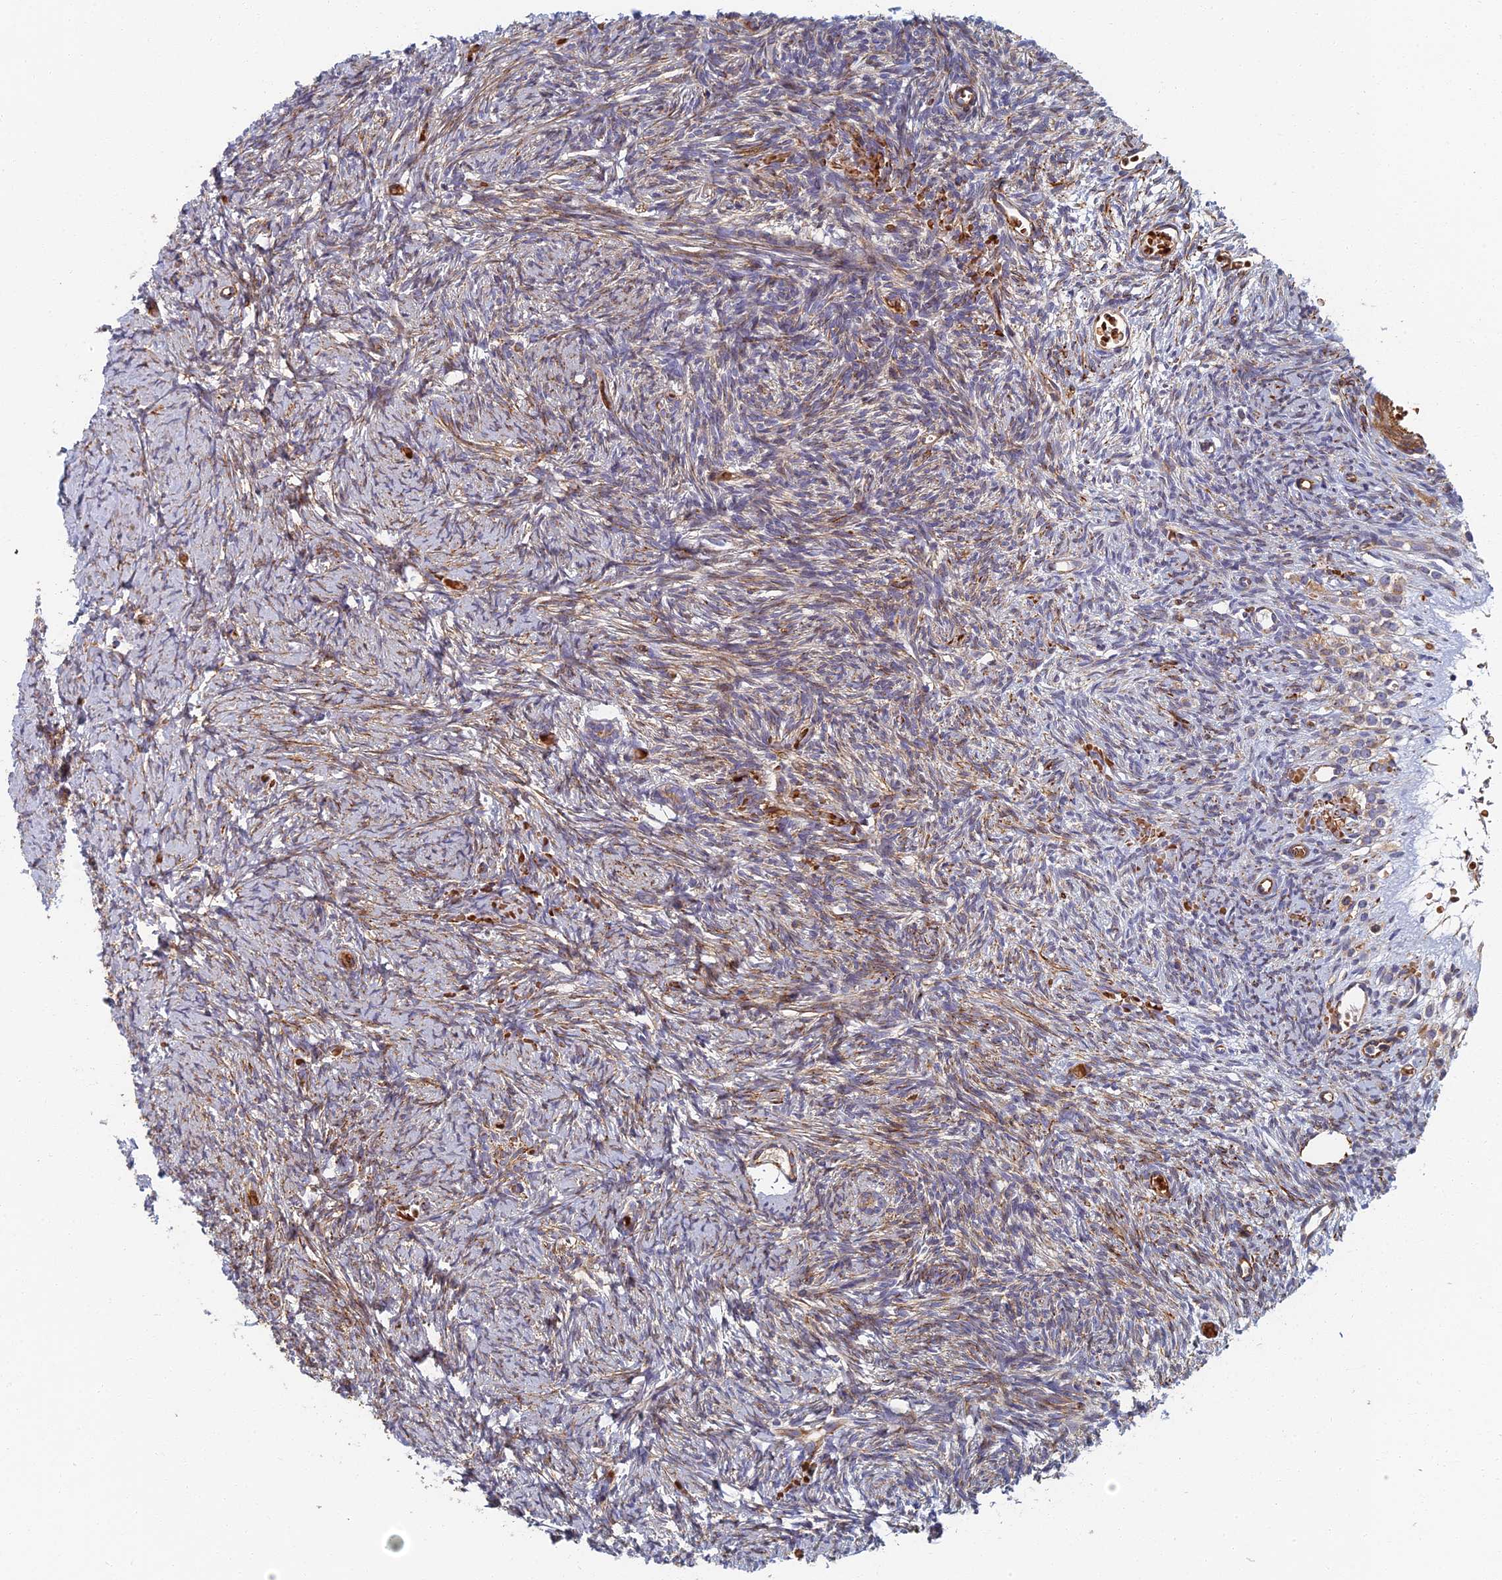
{"staining": {"intensity": "negative", "quantity": "none", "location": "none"}, "tissue": "ovary", "cell_type": "Follicle cells", "image_type": "normal", "snomed": [{"axis": "morphology", "description": "Normal tissue, NOS"}, {"axis": "topography", "description": "Ovary"}], "caption": "Protein analysis of normal ovary exhibits no significant positivity in follicle cells. (Brightfield microscopy of DAB (3,3'-diaminobenzidine) immunohistochemistry at high magnification).", "gene": "ABCB10", "patient": {"sex": "female", "age": 39}}